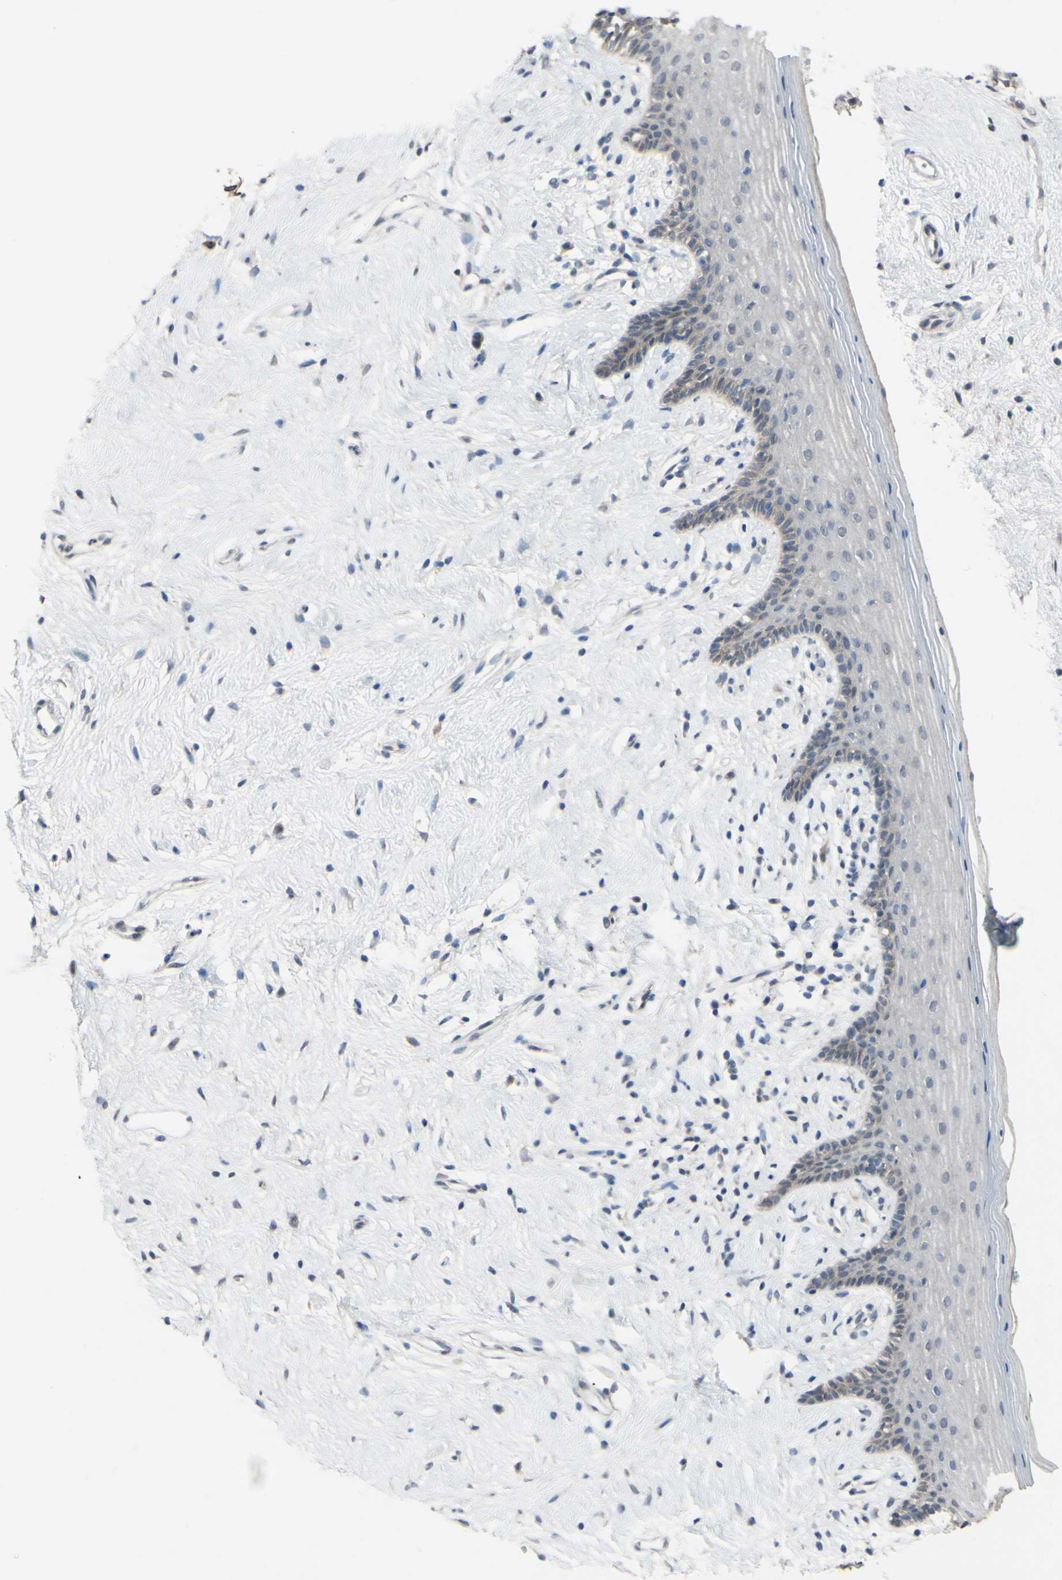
{"staining": {"intensity": "negative", "quantity": "none", "location": "none"}, "tissue": "vagina", "cell_type": "Squamous epithelial cells", "image_type": "normal", "snomed": [{"axis": "morphology", "description": "Normal tissue, NOS"}, {"axis": "topography", "description": "Vagina"}], "caption": "Squamous epithelial cells are negative for protein expression in unremarkable human vagina. (Brightfield microscopy of DAB (3,3'-diaminobenzidine) immunohistochemistry at high magnification).", "gene": "CDCP1", "patient": {"sex": "female", "age": 44}}